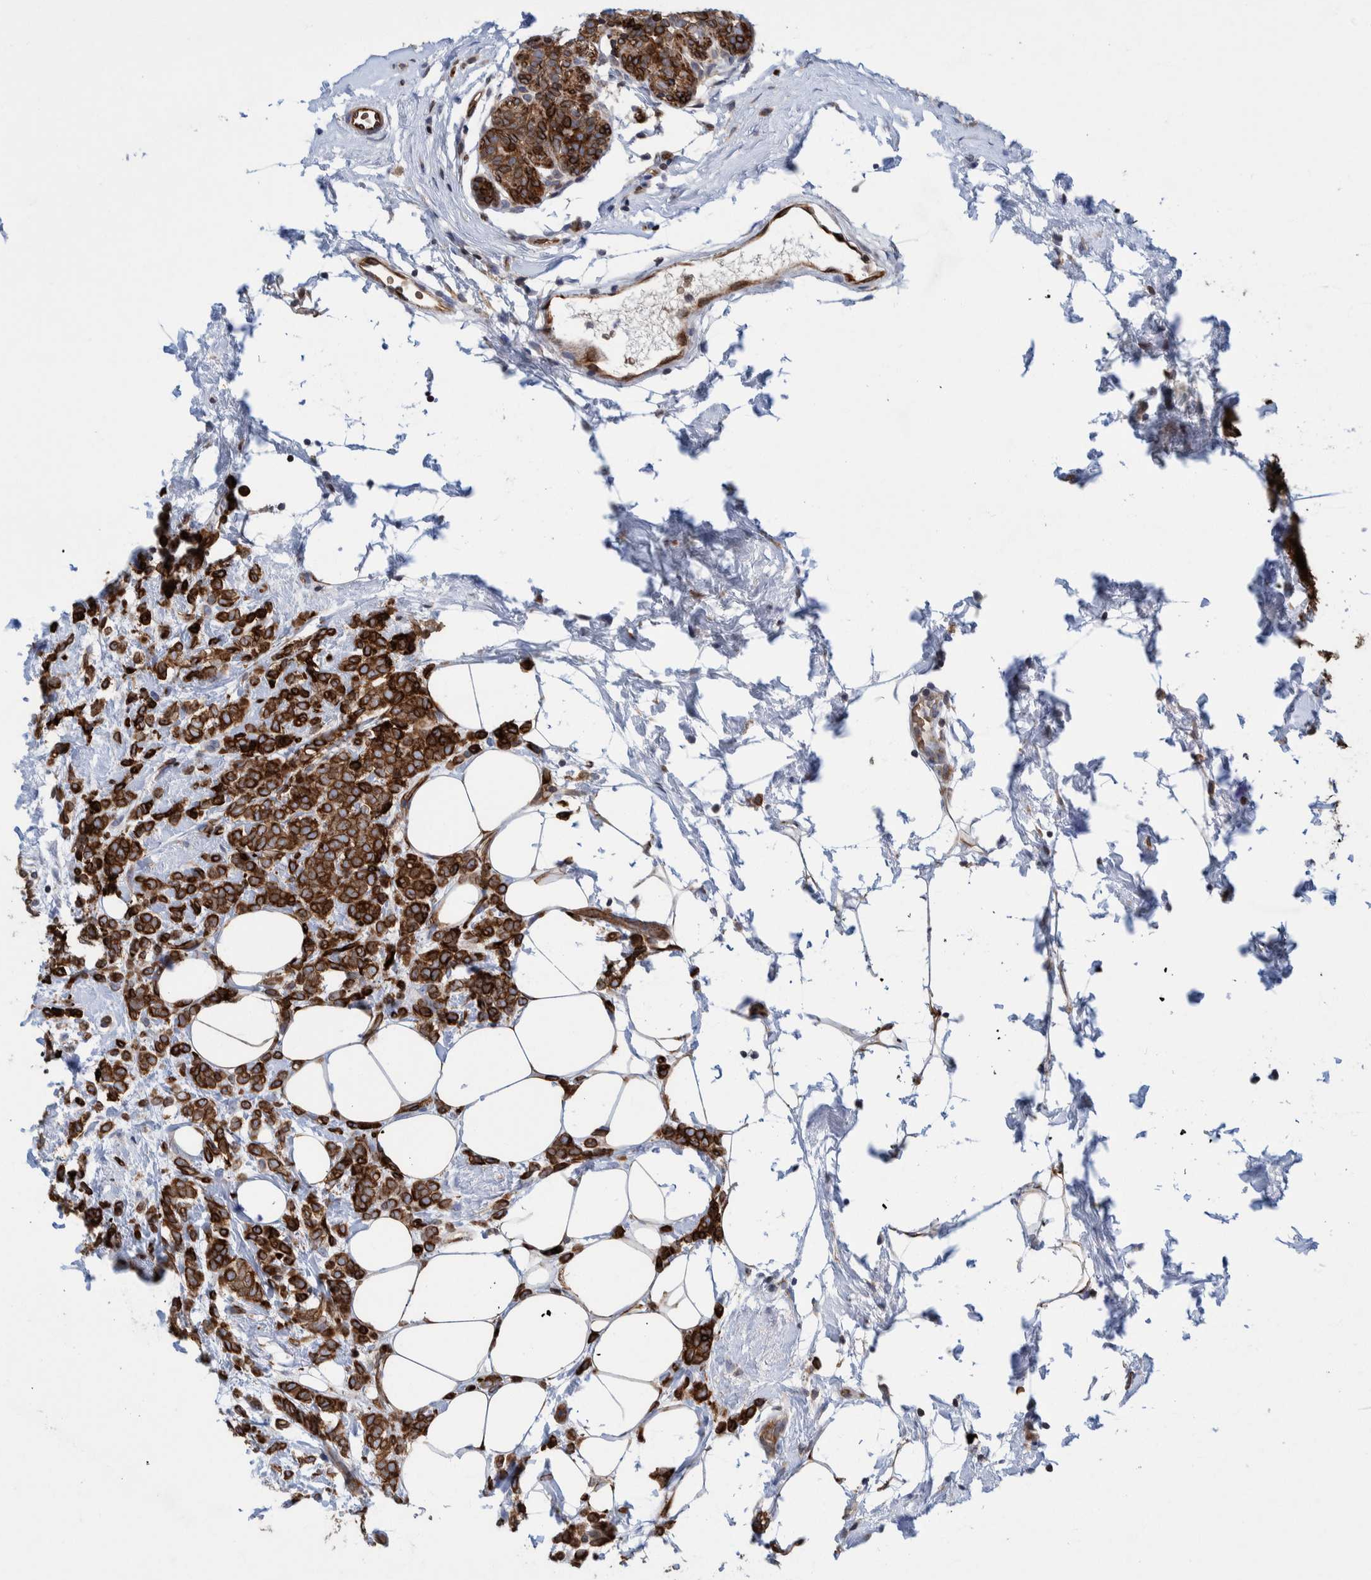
{"staining": {"intensity": "strong", "quantity": ">75%", "location": "cytoplasmic/membranous"}, "tissue": "breast cancer", "cell_type": "Tumor cells", "image_type": "cancer", "snomed": [{"axis": "morphology", "description": "Lobular carcinoma"}, {"axis": "topography", "description": "Breast"}], "caption": "Strong cytoplasmic/membranous positivity for a protein is present in about >75% of tumor cells of lobular carcinoma (breast) using immunohistochemistry.", "gene": "THEM6", "patient": {"sex": "female", "age": 50}}